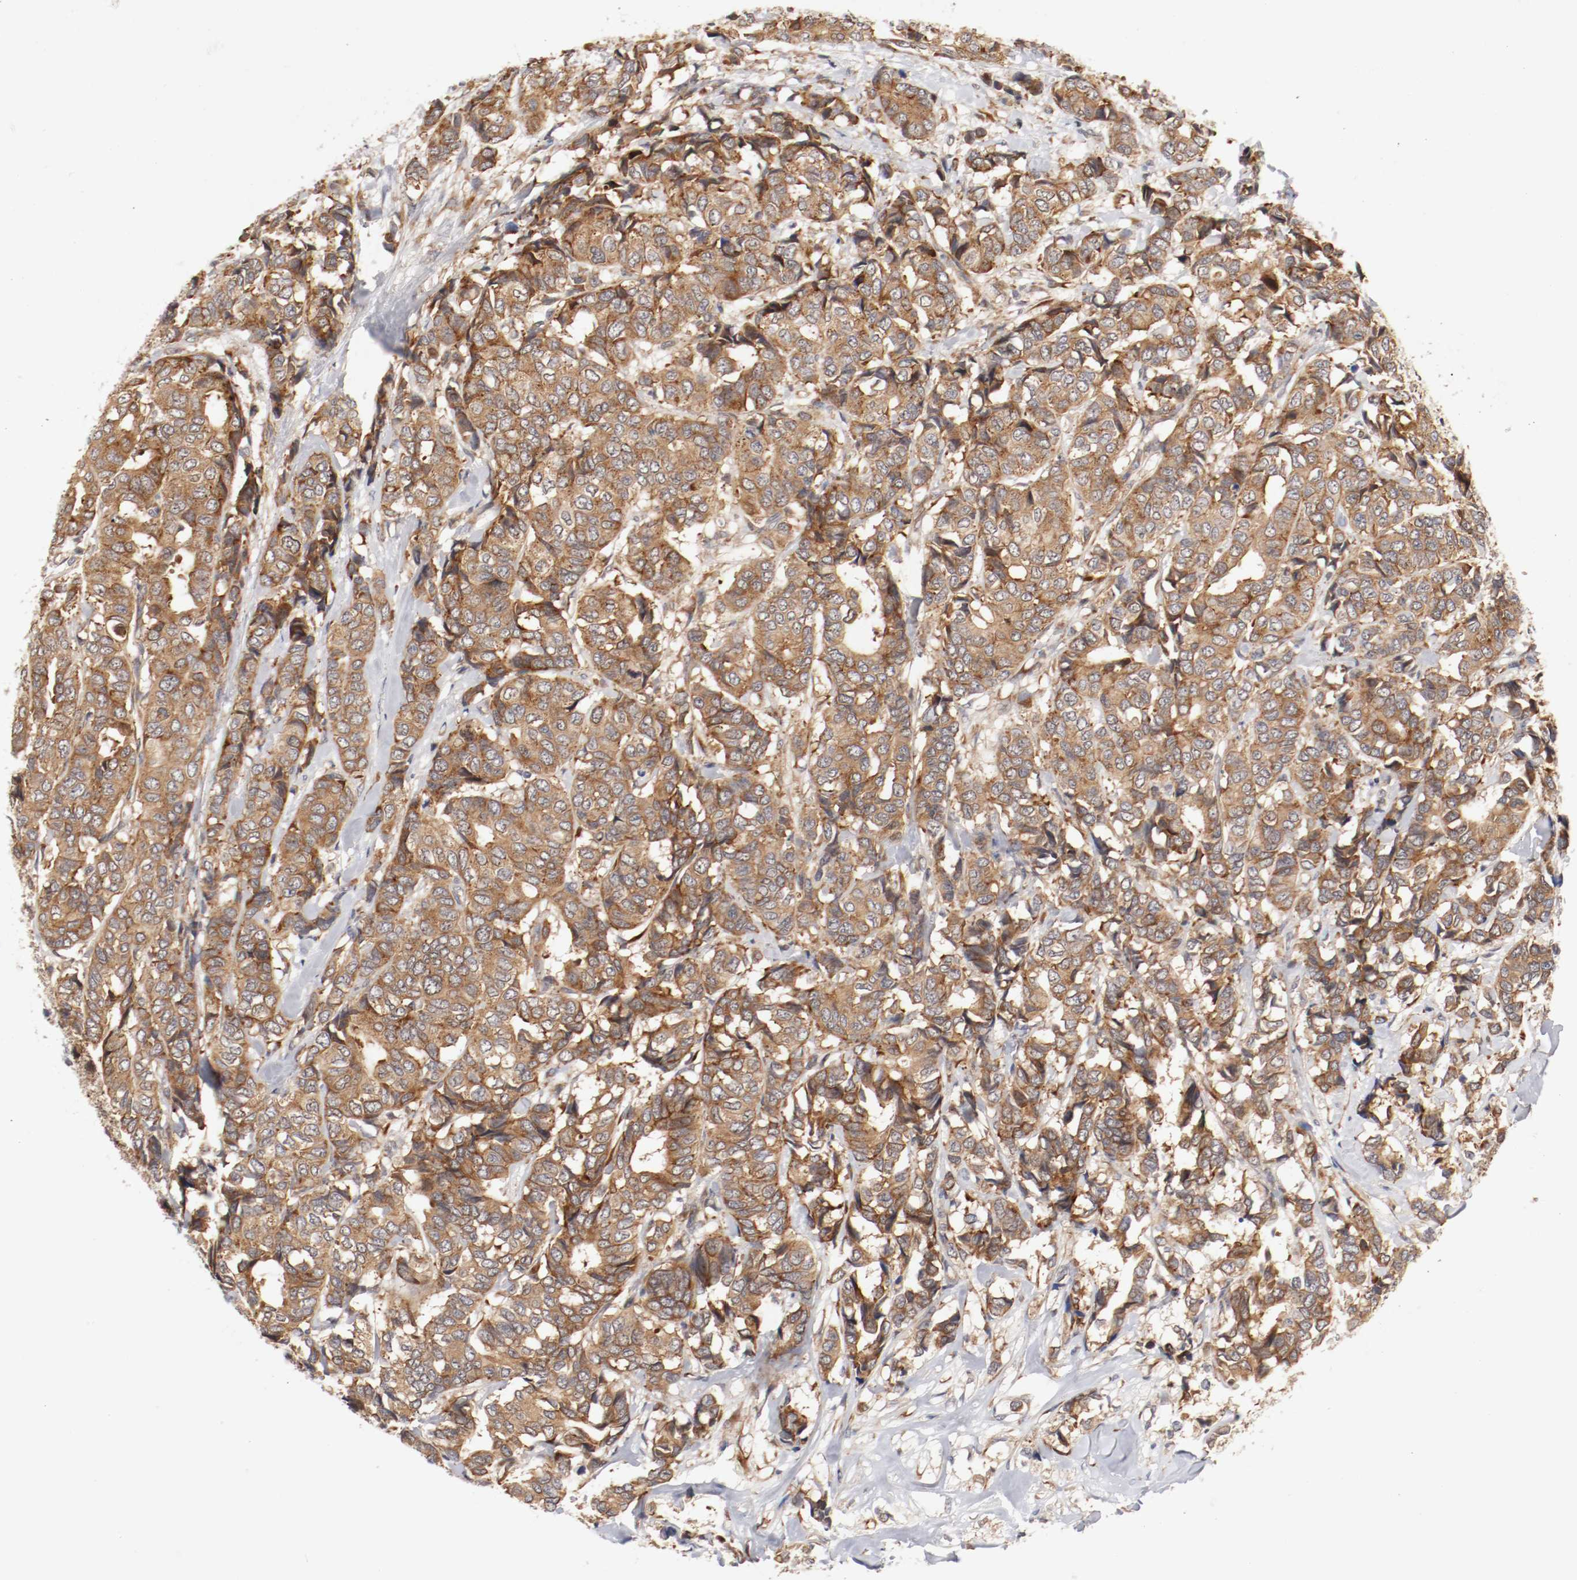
{"staining": {"intensity": "moderate", "quantity": ">75%", "location": "cytoplasmic/membranous"}, "tissue": "breast cancer", "cell_type": "Tumor cells", "image_type": "cancer", "snomed": [{"axis": "morphology", "description": "Duct carcinoma"}, {"axis": "topography", "description": "Breast"}], "caption": "This is a photomicrograph of immunohistochemistry (IHC) staining of breast cancer, which shows moderate expression in the cytoplasmic/membranous of tumor cells.", "gene": "FKBP3", "patient": {"sex": "female", "age": 87}}